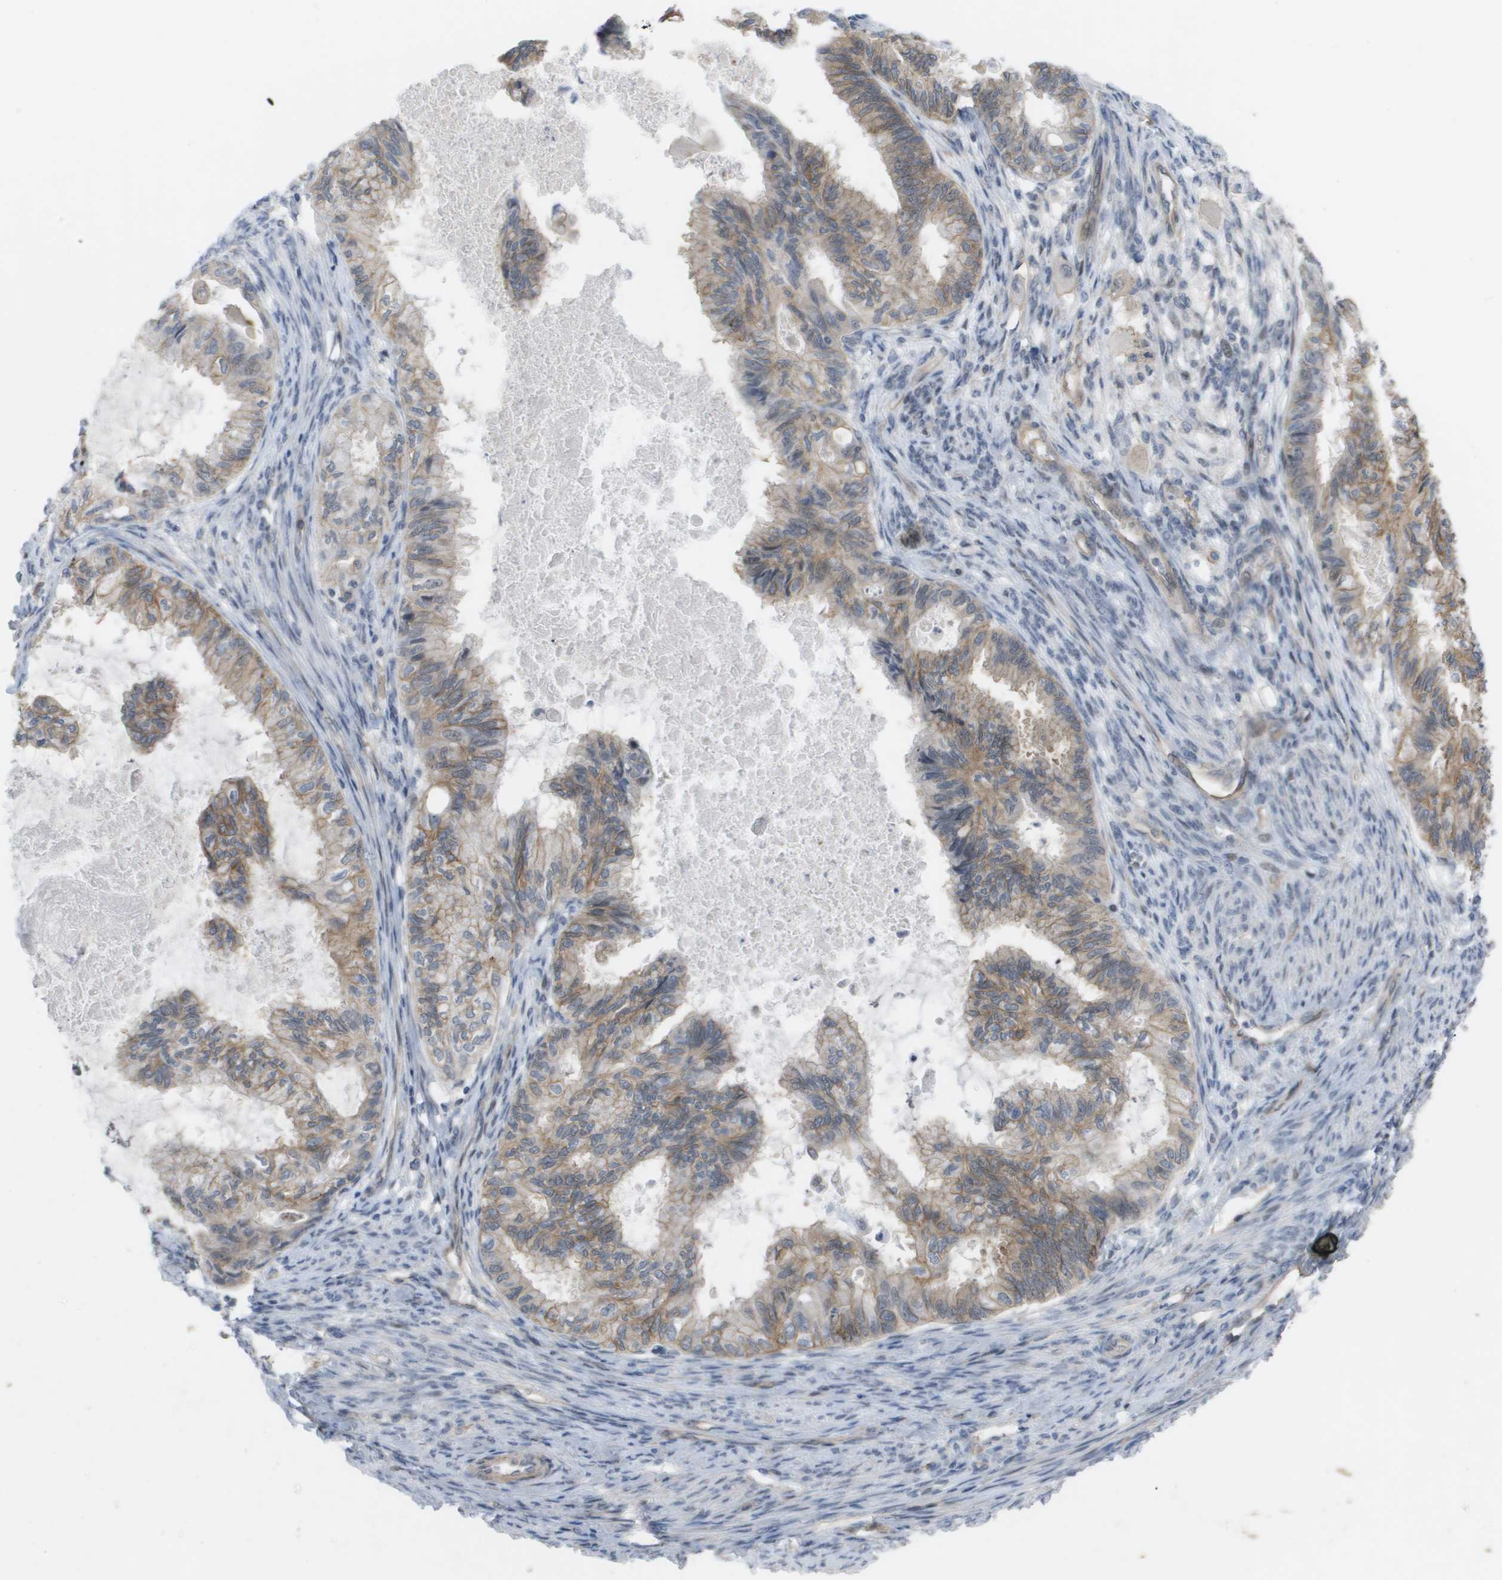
{"staining": {"intensity": "weak", "quantity": ">75%", "location": "cytoplasmic/membranous"}, "tissue": "cervical cancer", "cell_type": "Tumor cells", "image_type": "cancer", "snomed": [{"axis": "morphology", "description": "Normal tissue, NOS"}, {"axis": "morphology", "description": "Adenocarcinoma, NOS"}, {"axis": "topography", "description": "Cervix"}, {"axis": "topography", "description": "Endometrium"}], "caption": "This is an image of IHC staining of cervical adenocarcinoma, which shows weak staining in the cytoplasmic/membranous of tumor cells.", "gene": "MTARC2", "patient": {"sex": "female", "age": 86}}